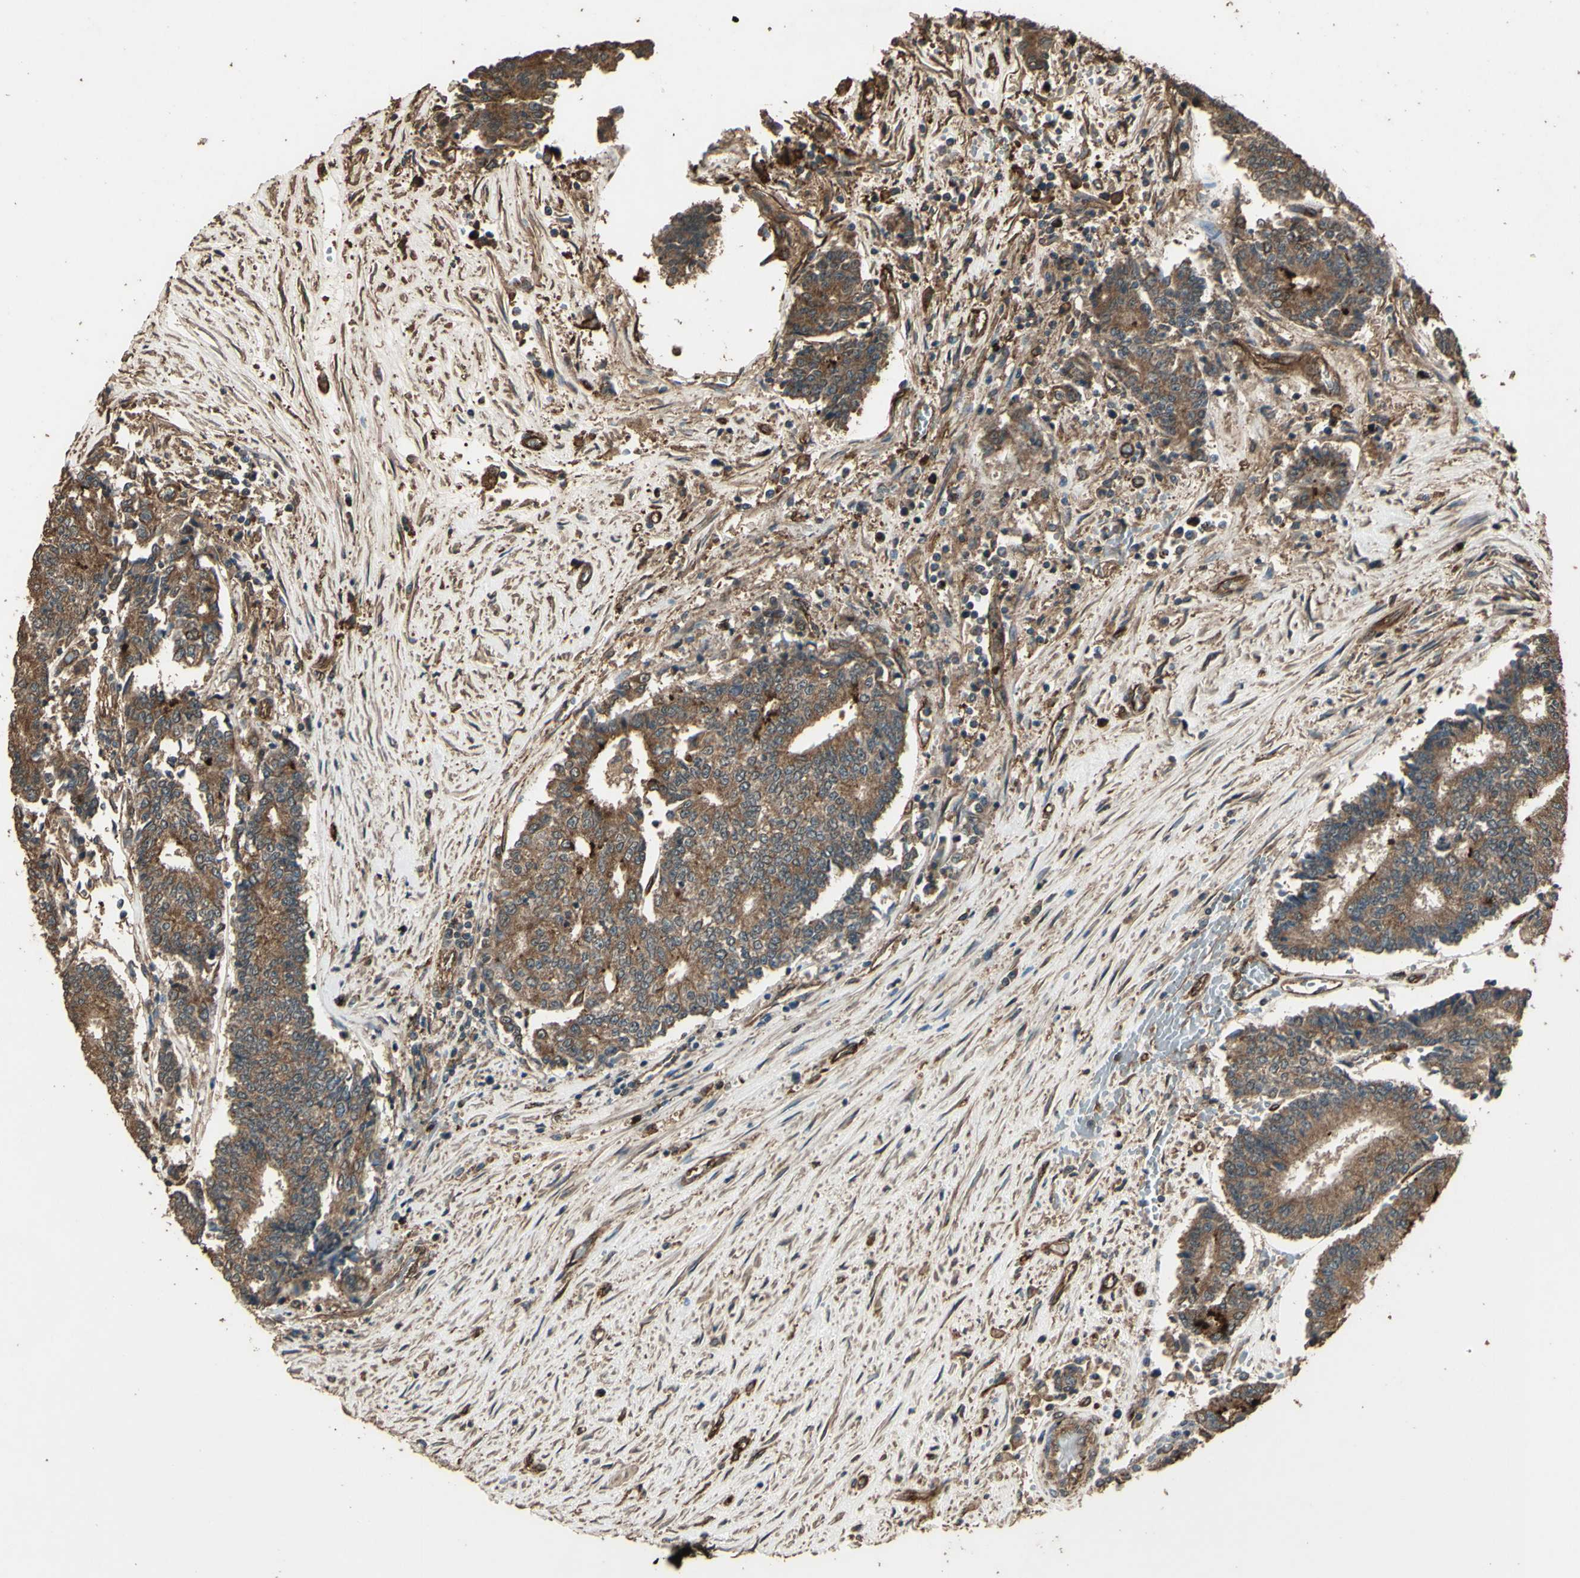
{"staining": {"intensity": "moderate", "quantity": ">75%", "location": "cytoplasmic/membranous"}, "tissue": "prostate cancer", "cell_type": "Tumor cells", "image_type": "cancer", "snomed": [{"axis": "morphology", "description": "Normal tissue, NOS"}, {"axis": "morphology", "description": "Adenocarcinoma, High grade"}, {"axis": "topography", "description": "Prostate"}, {"axis": "topography", "description": "Seminal veicle"}], "caption": "This histopathology image displays prostate high-grade adenocarcinoma stained with immunohistochemistry to label a protein in brown. The cytoplasmic/membranous of tumor cells show moderate positivity for the protein. Nuclei are counter-stained blue.", "gene": "TSPO", "patient": {"sex": "male", "age": 55}}